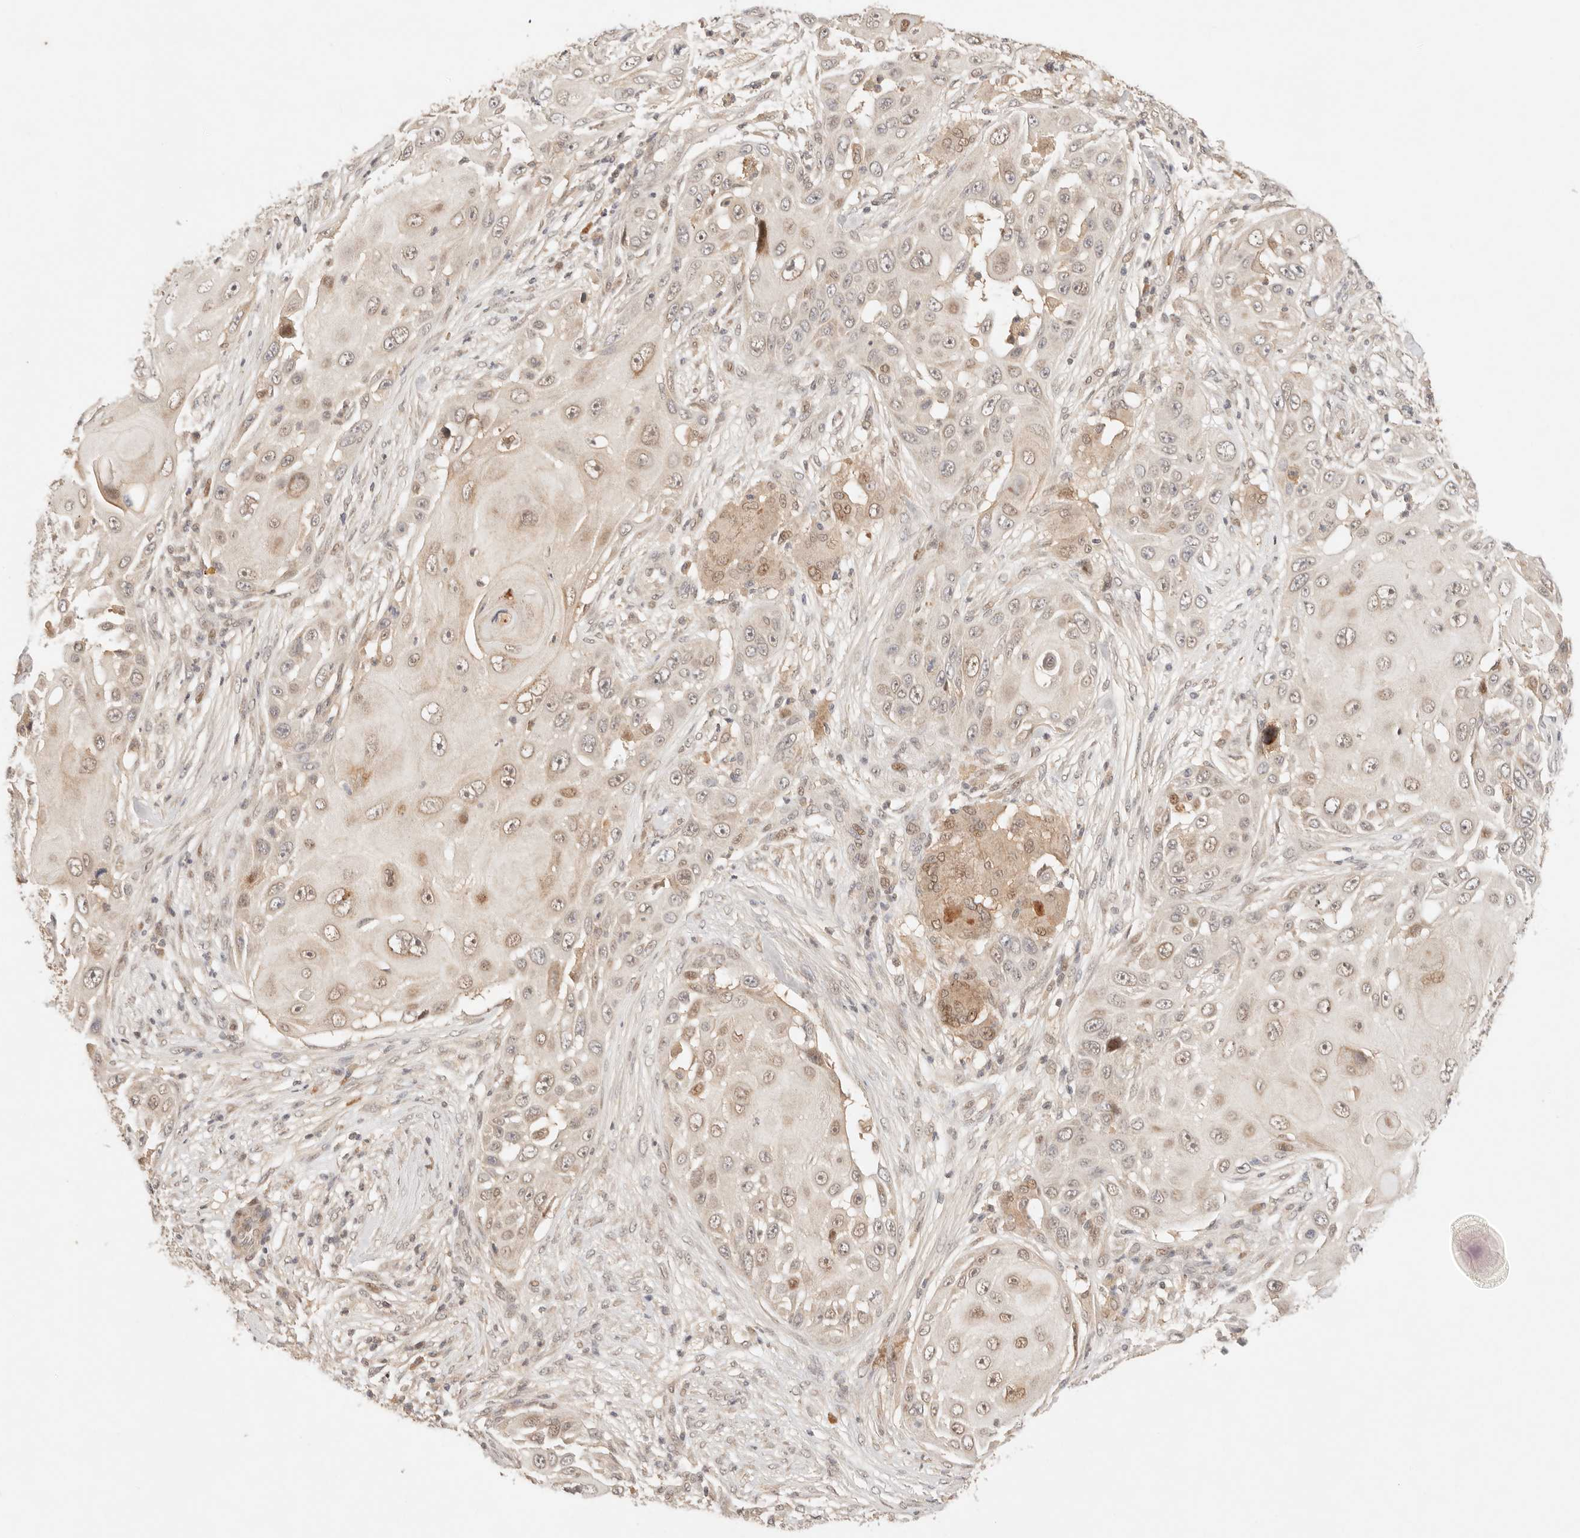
{"staining": {"intensity": "weak", "quantity": ">75%", "location": "cytoplasmic/membranous,nuclear"}, "tissue": "skin cancer", "cell_type": "Tumor cells", "image_type": "cancer", "snomed": [{"axis": "morphology", "description": "Squamous cell carcinoma, NOS"}, {"axis": "topography", "description": "Skin"}], "caption": "Skin cancer (squamous cell carcinoma) was stained to show a protein in brown. There is low levels of weak cytoplasmic/membranous and nuclear positivity in approximately >75% of tumor cells.", "gene": "PHLDA3", "patient": {"sex": "female", "age": 44}}